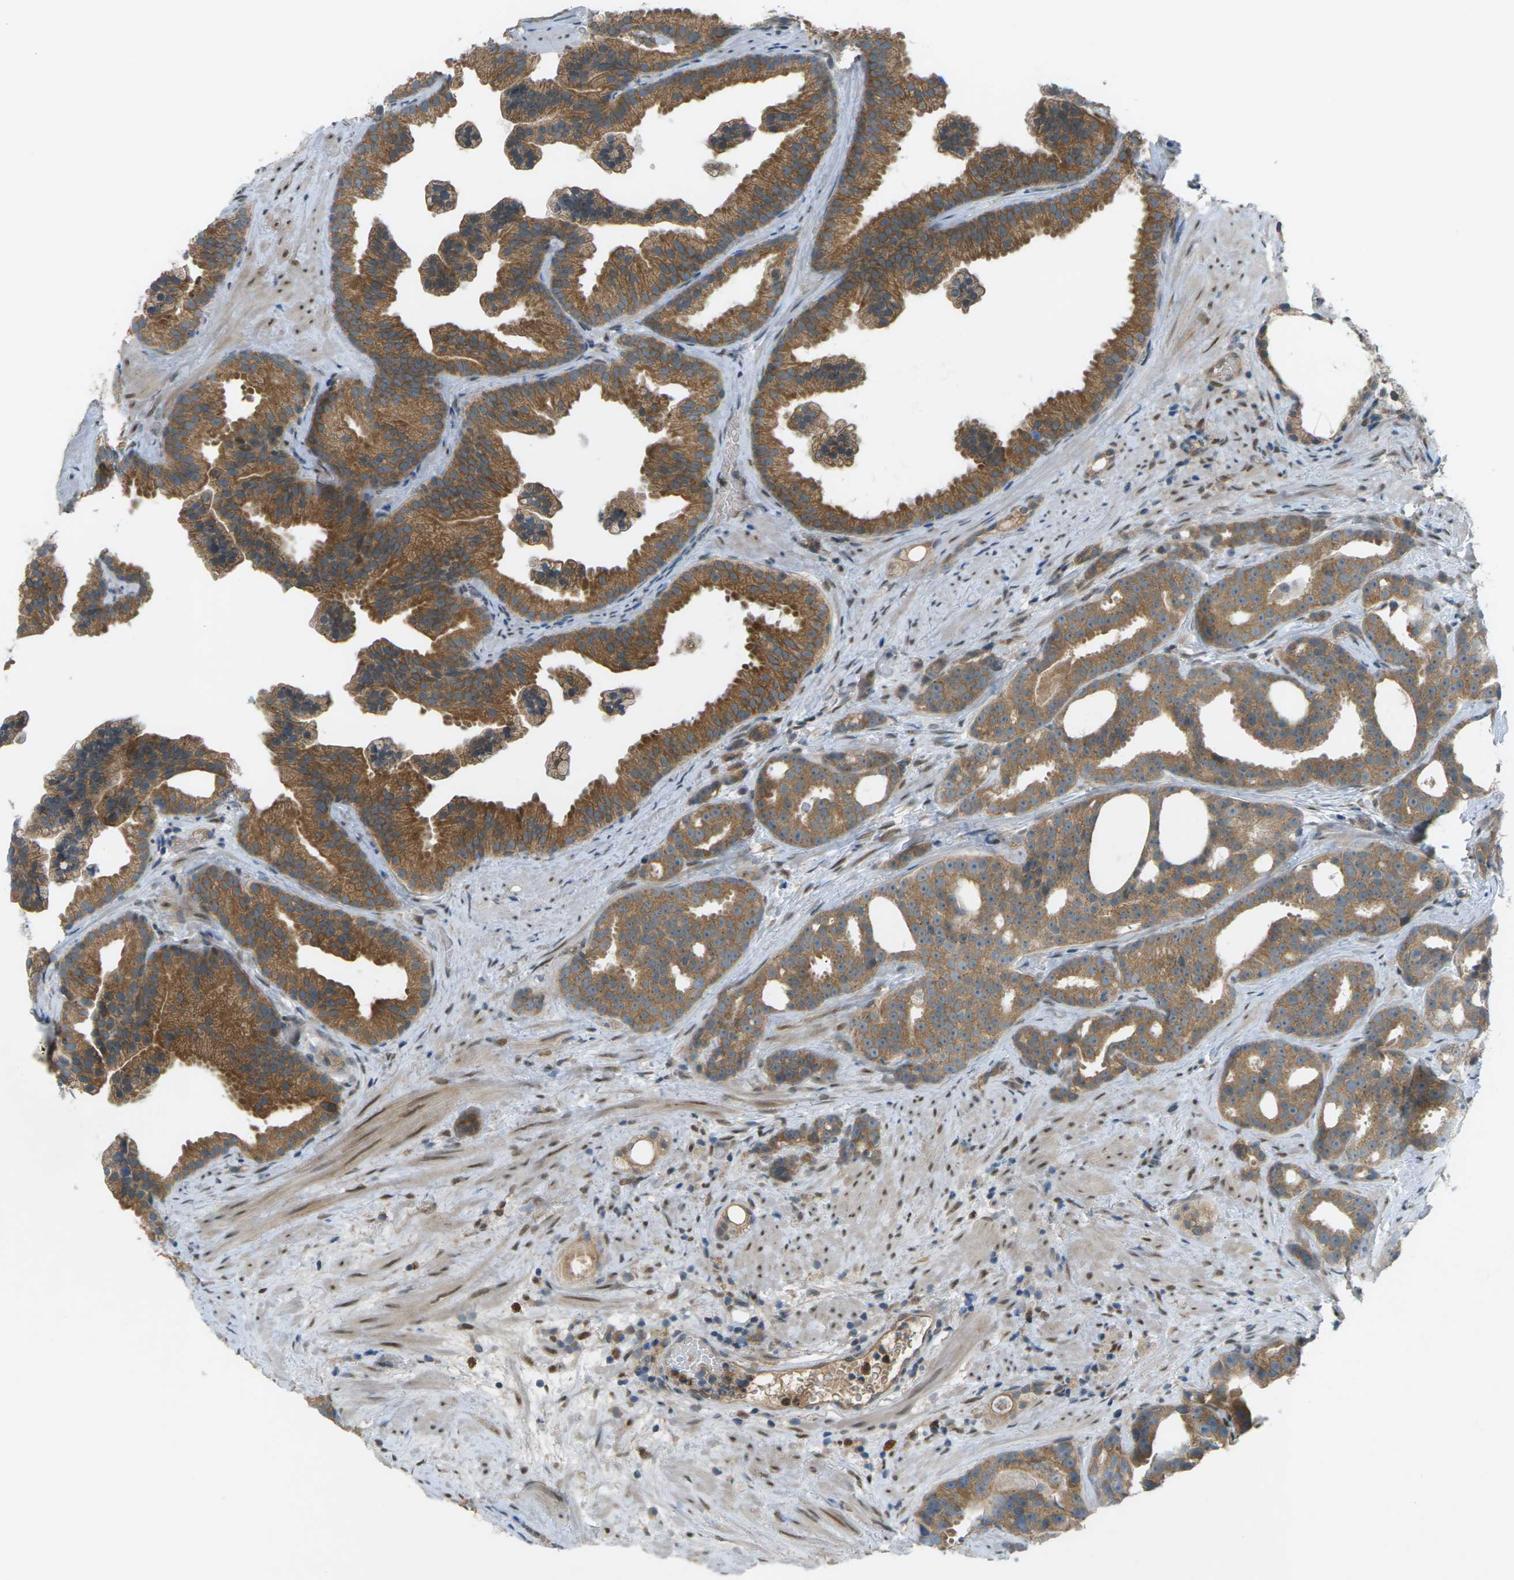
{"staining": {"intensity": "moderate", "quantity": ">75%", "location": "cytoplasmic/membranous"}, "tissue": "prostate cancer", "cell_type": "Tumor cells", "image_type": "cancer", "snomed": [{"axis": "morphology", "description": "Adenocarcinoma, Low grade"}, {"axis": "topography", "description": "Prostate"}], "caption": "Protein analysis of adenocarcinoma (low-grade) (prostate) tissue displays moderate cytoplasmic/membranous staining in about >75% of tumor cells.", "gene": "DYRK1A", "patient": {"sex": "male", "age": 89}}